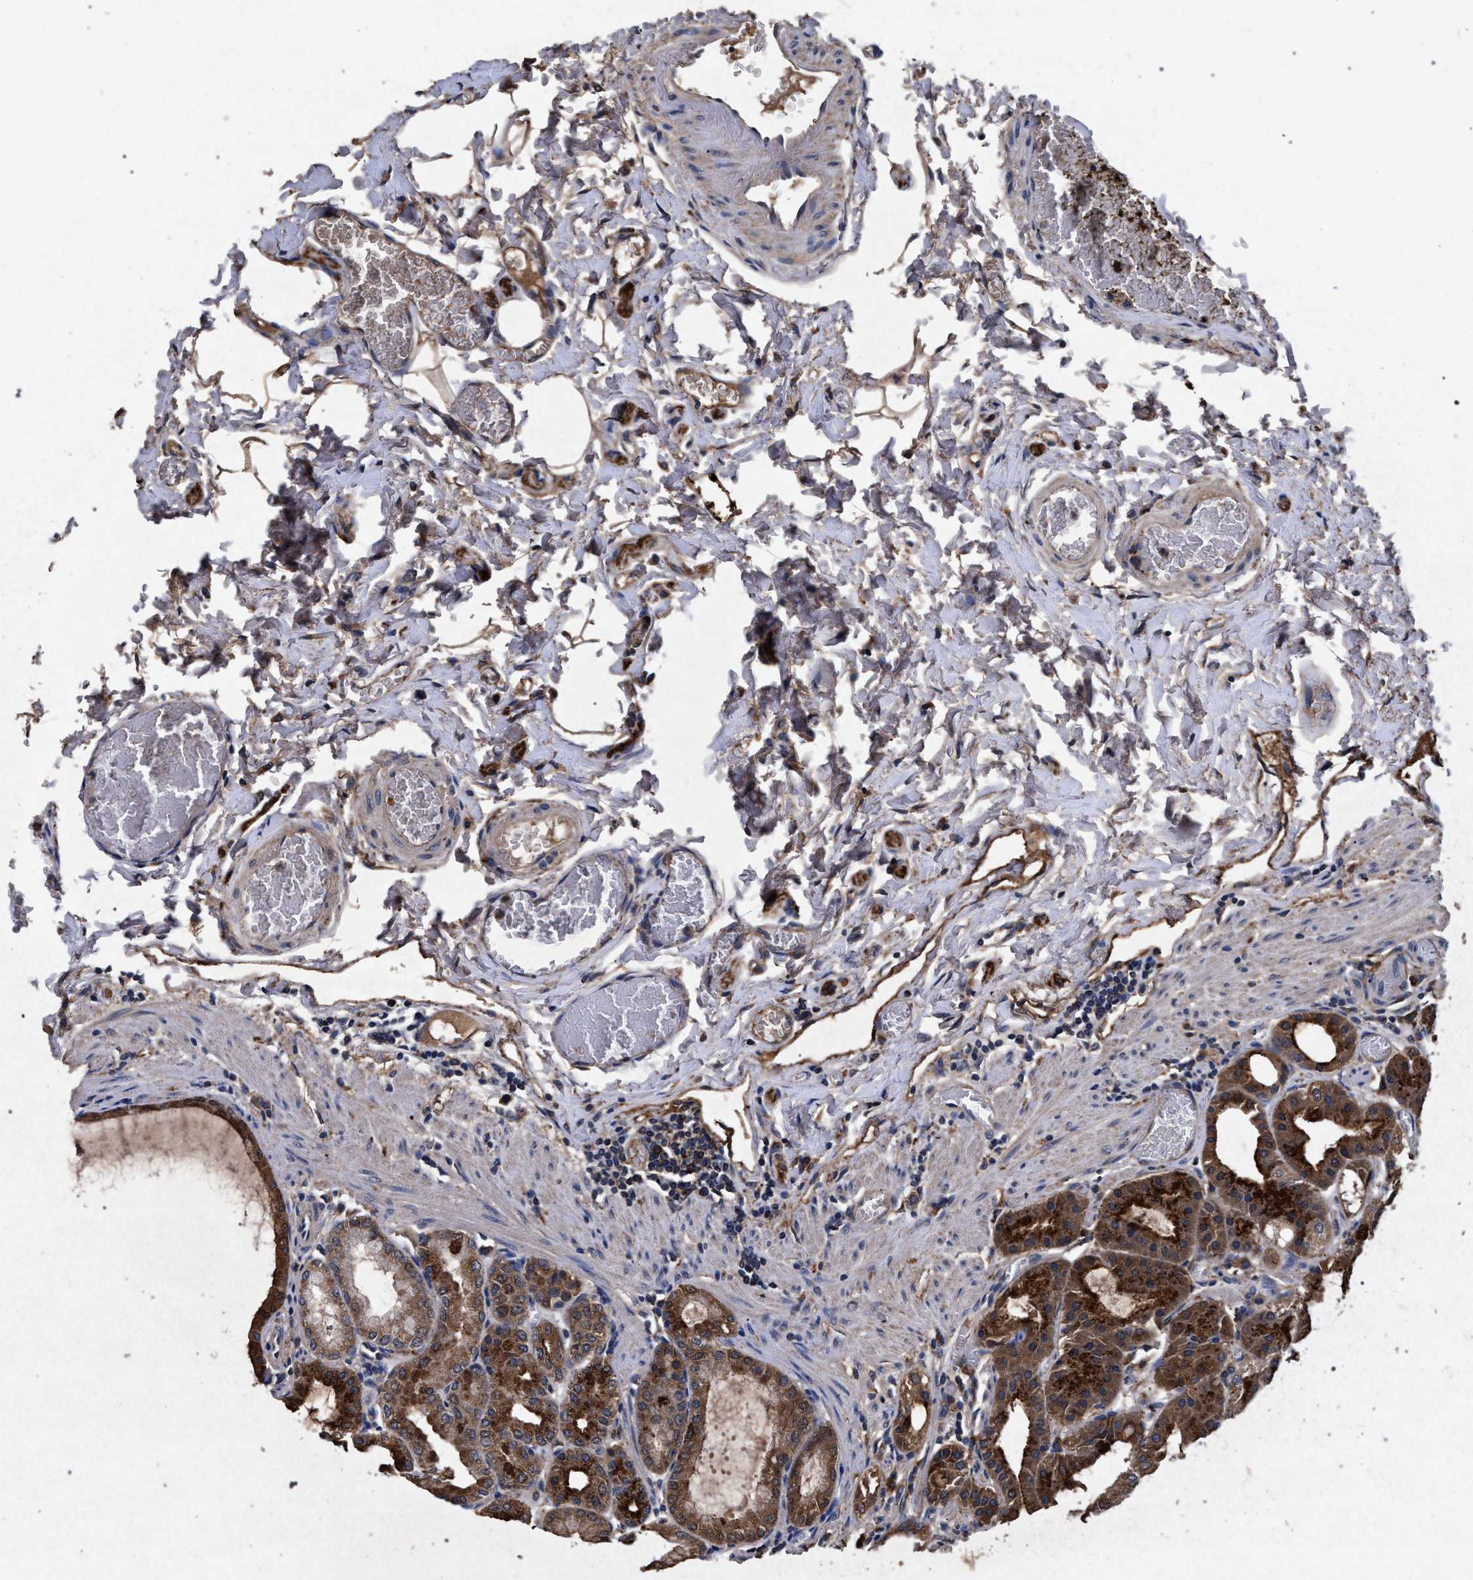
{"staining": {"intensity": "strong", "quantity": ">75%", "location": "cytoplasmic/membranous"}, "tissue": "stomach", "cell_type": "Glandular cells", "image_type": "normal", "snomed": [{"axis": "morphology", "description": "Normal tissue, NOS"}, {"axis": "topography", "description": "Stomach, lower"}], "caption": "Stomach stained with immunohistochemistry (IHC) demonstrates strong cytoplasmic/membranous staining in approximately >75% of glandular cells.", "gene": "MARCKS", "patient": {"sex": "male", "age": 71}}